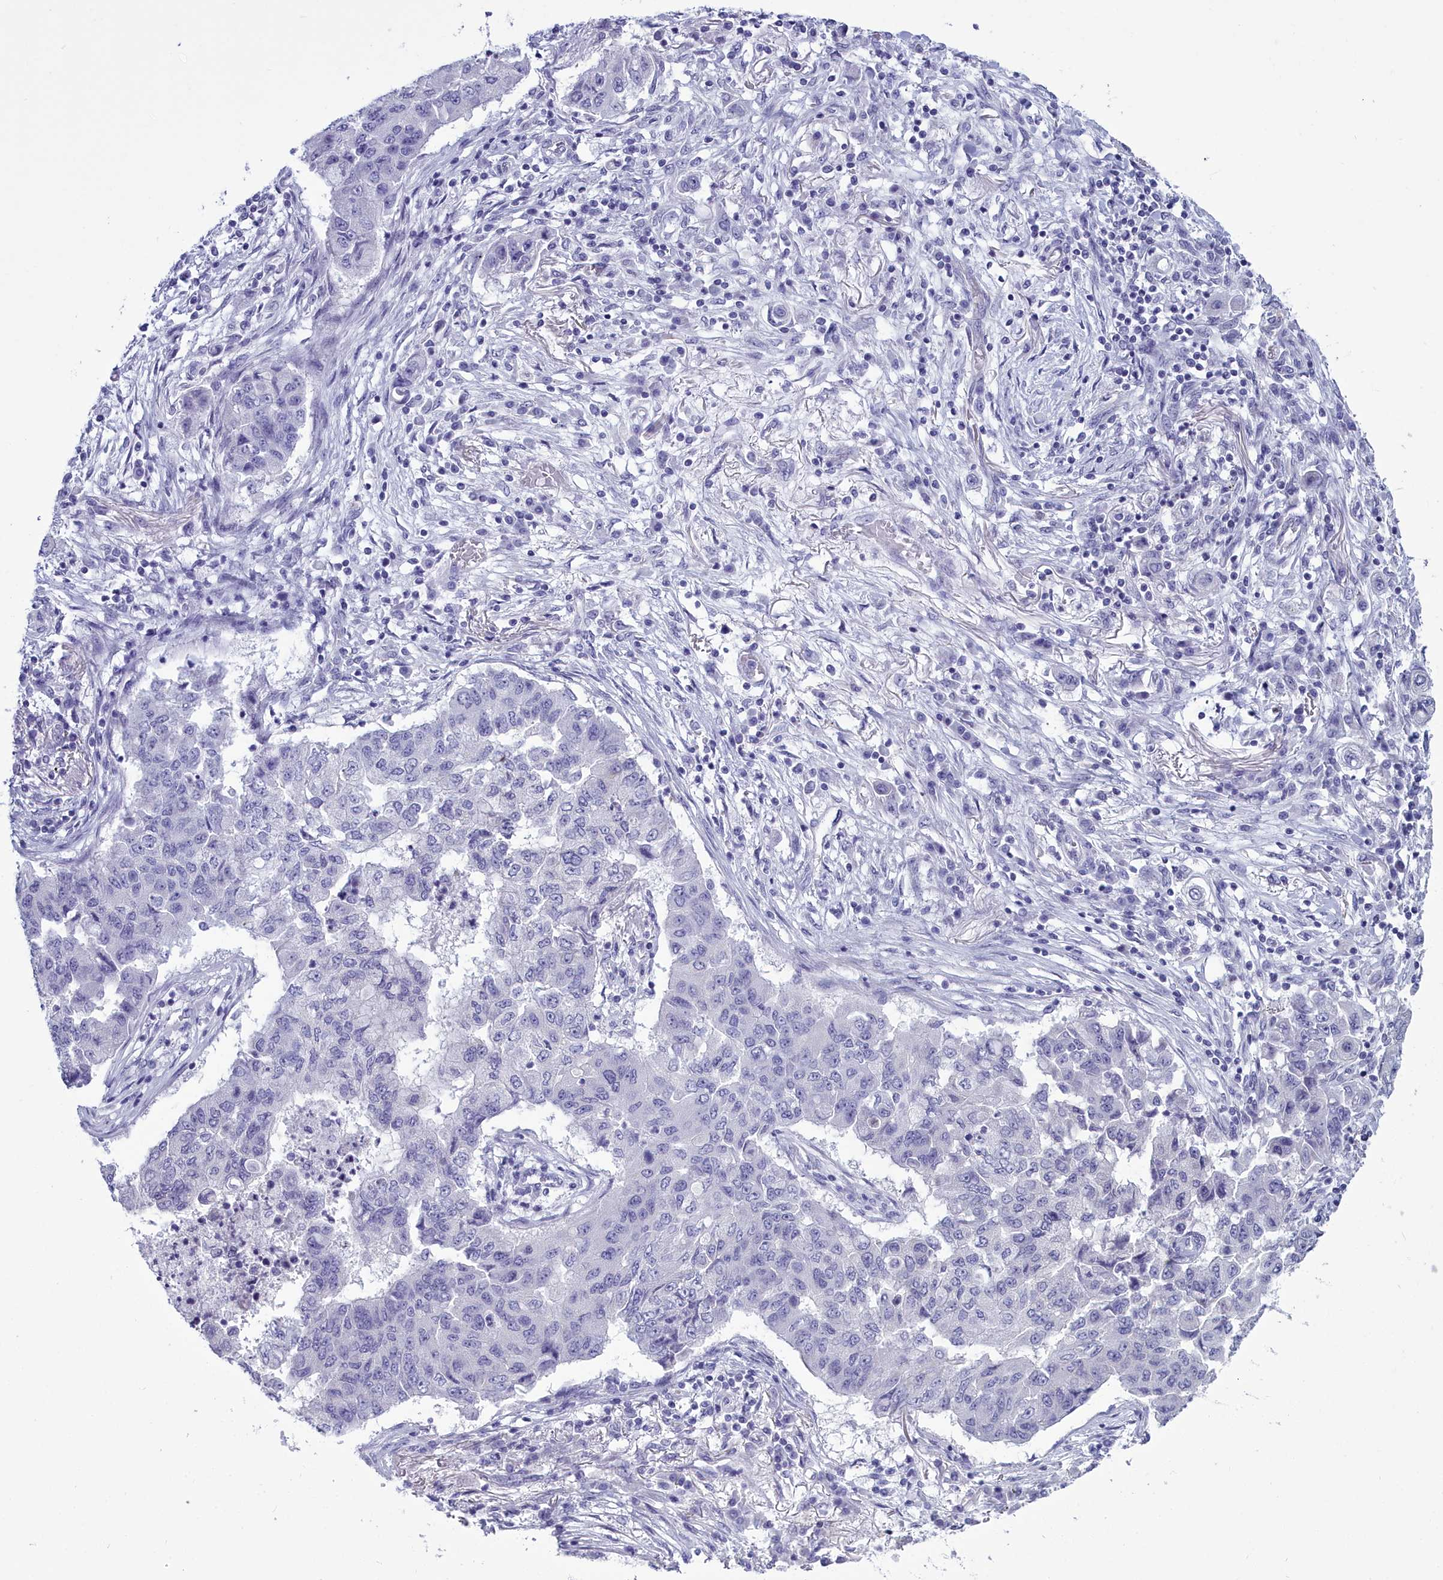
{"staining": {"intensity": "negative", "quantity": "none", "location": "none"}, "tissue": "lung cancer", "cell_type": "Tumor cells", "image_type": "cancer", "snomed": [{"axis": "morphology", "description": "Squamous cell carcinoma, NOS"}, {"axis": "topography", "description": "Lung"}], "caption": "The immunohistochemistry micrograph has no significant positivity in tumor cells of squamous cell carcinoma (lung) tissue. (DAB IHC, high magnification).", "gene": "MAP6", "patient": {"sex": "male", "age": 74}}